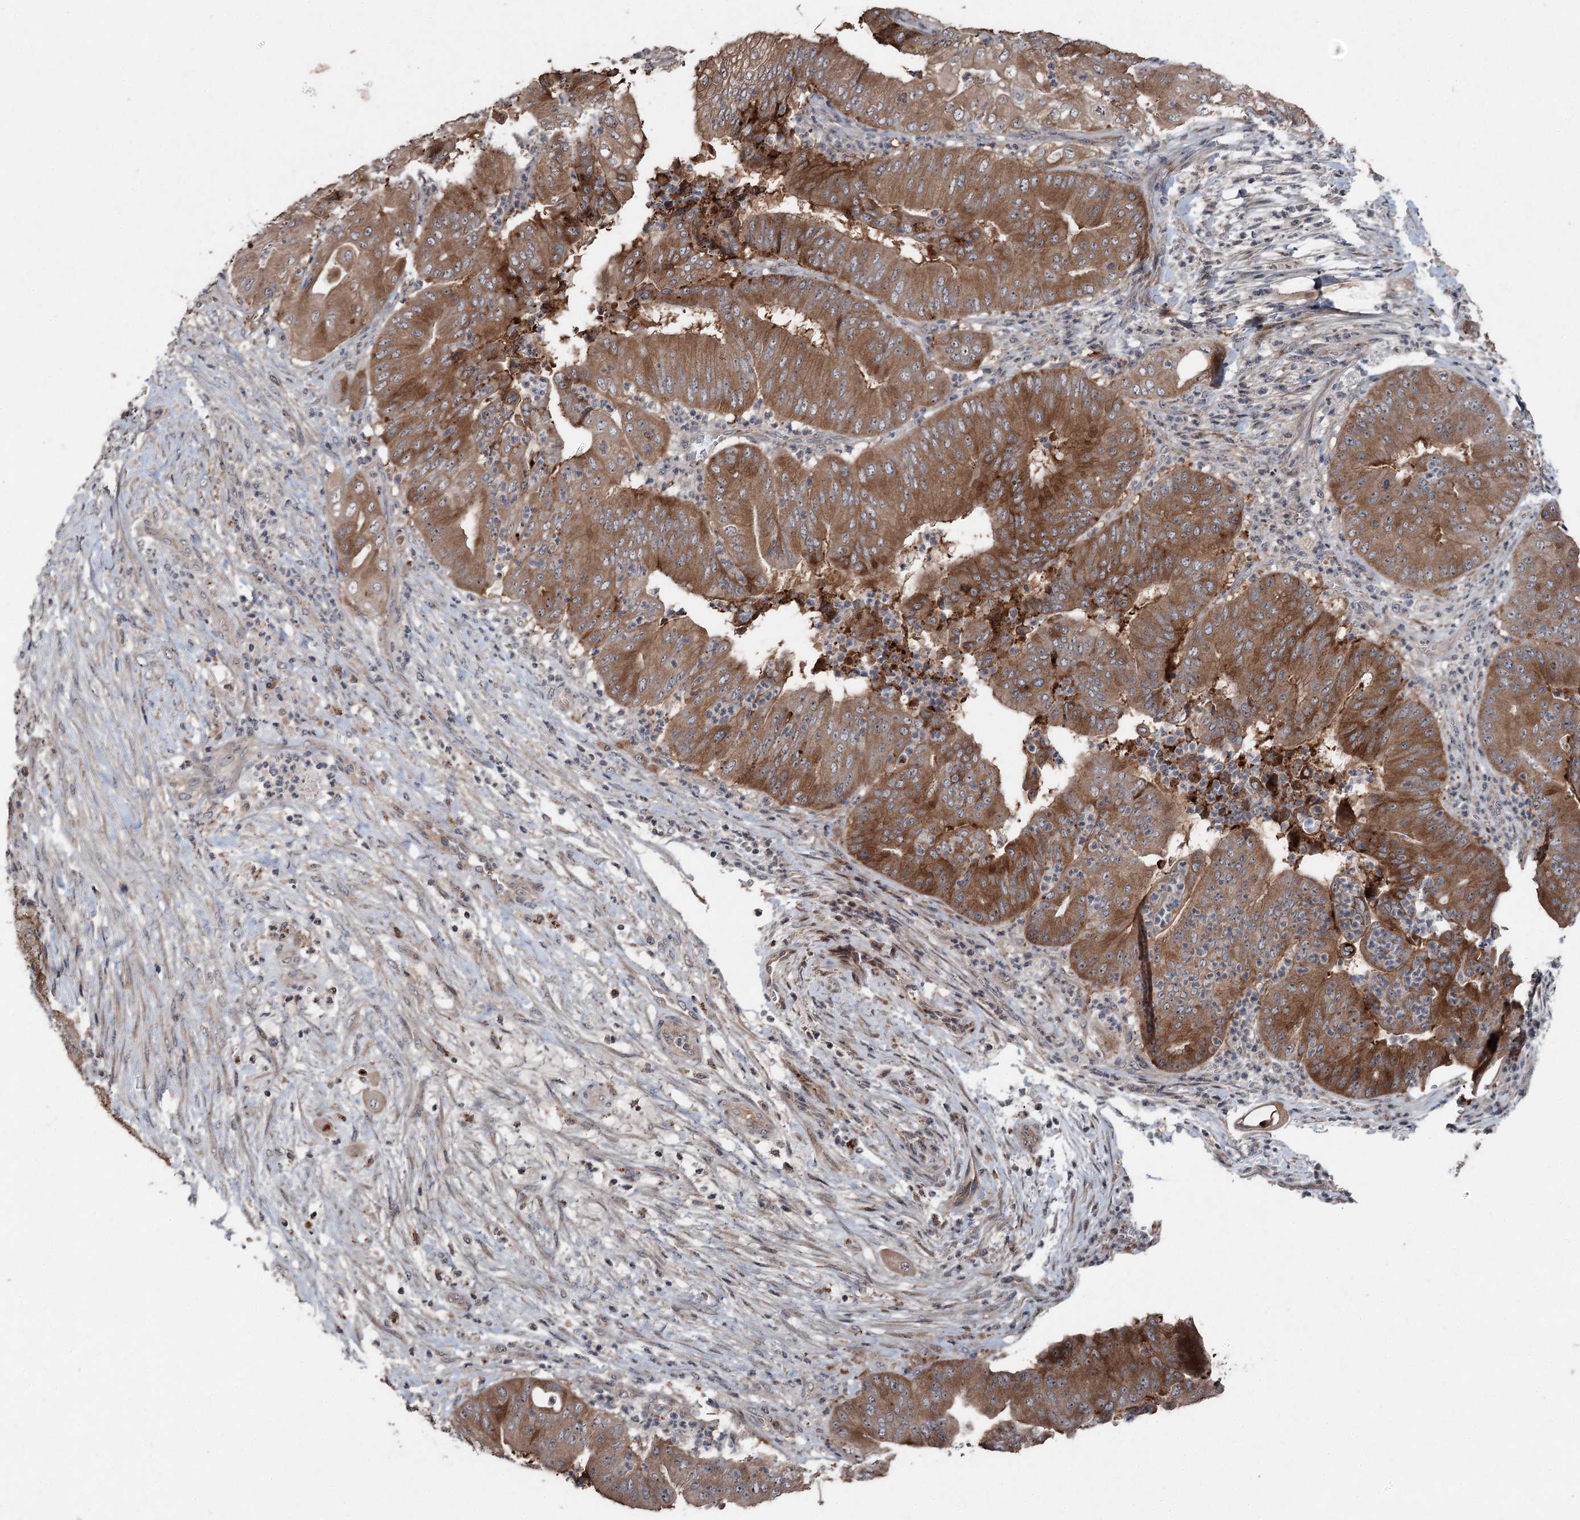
{"staining": {"intensity": "moderate", "quantity": ">75%", "location": "cytoplasmic/membranous"}, "tissue": "pancreatic cancer", "cell_type": "Tumor cells", "image_type": "cancer", "snomed": [{"axis": "morphology", "description": "Adenocarcinoma, NOS"}, {"axis": "topography", "description": "Pancreas"}], "caption": "Approximately >75% of tumor cells in human pancreatic cancer exhibit moderate cytoplasmic/membranous protein positivity as visualized by brown immunohistochemical staining.", "gene": "MAPK8IP2", "patient": {"sex": "female", "age": 77}}